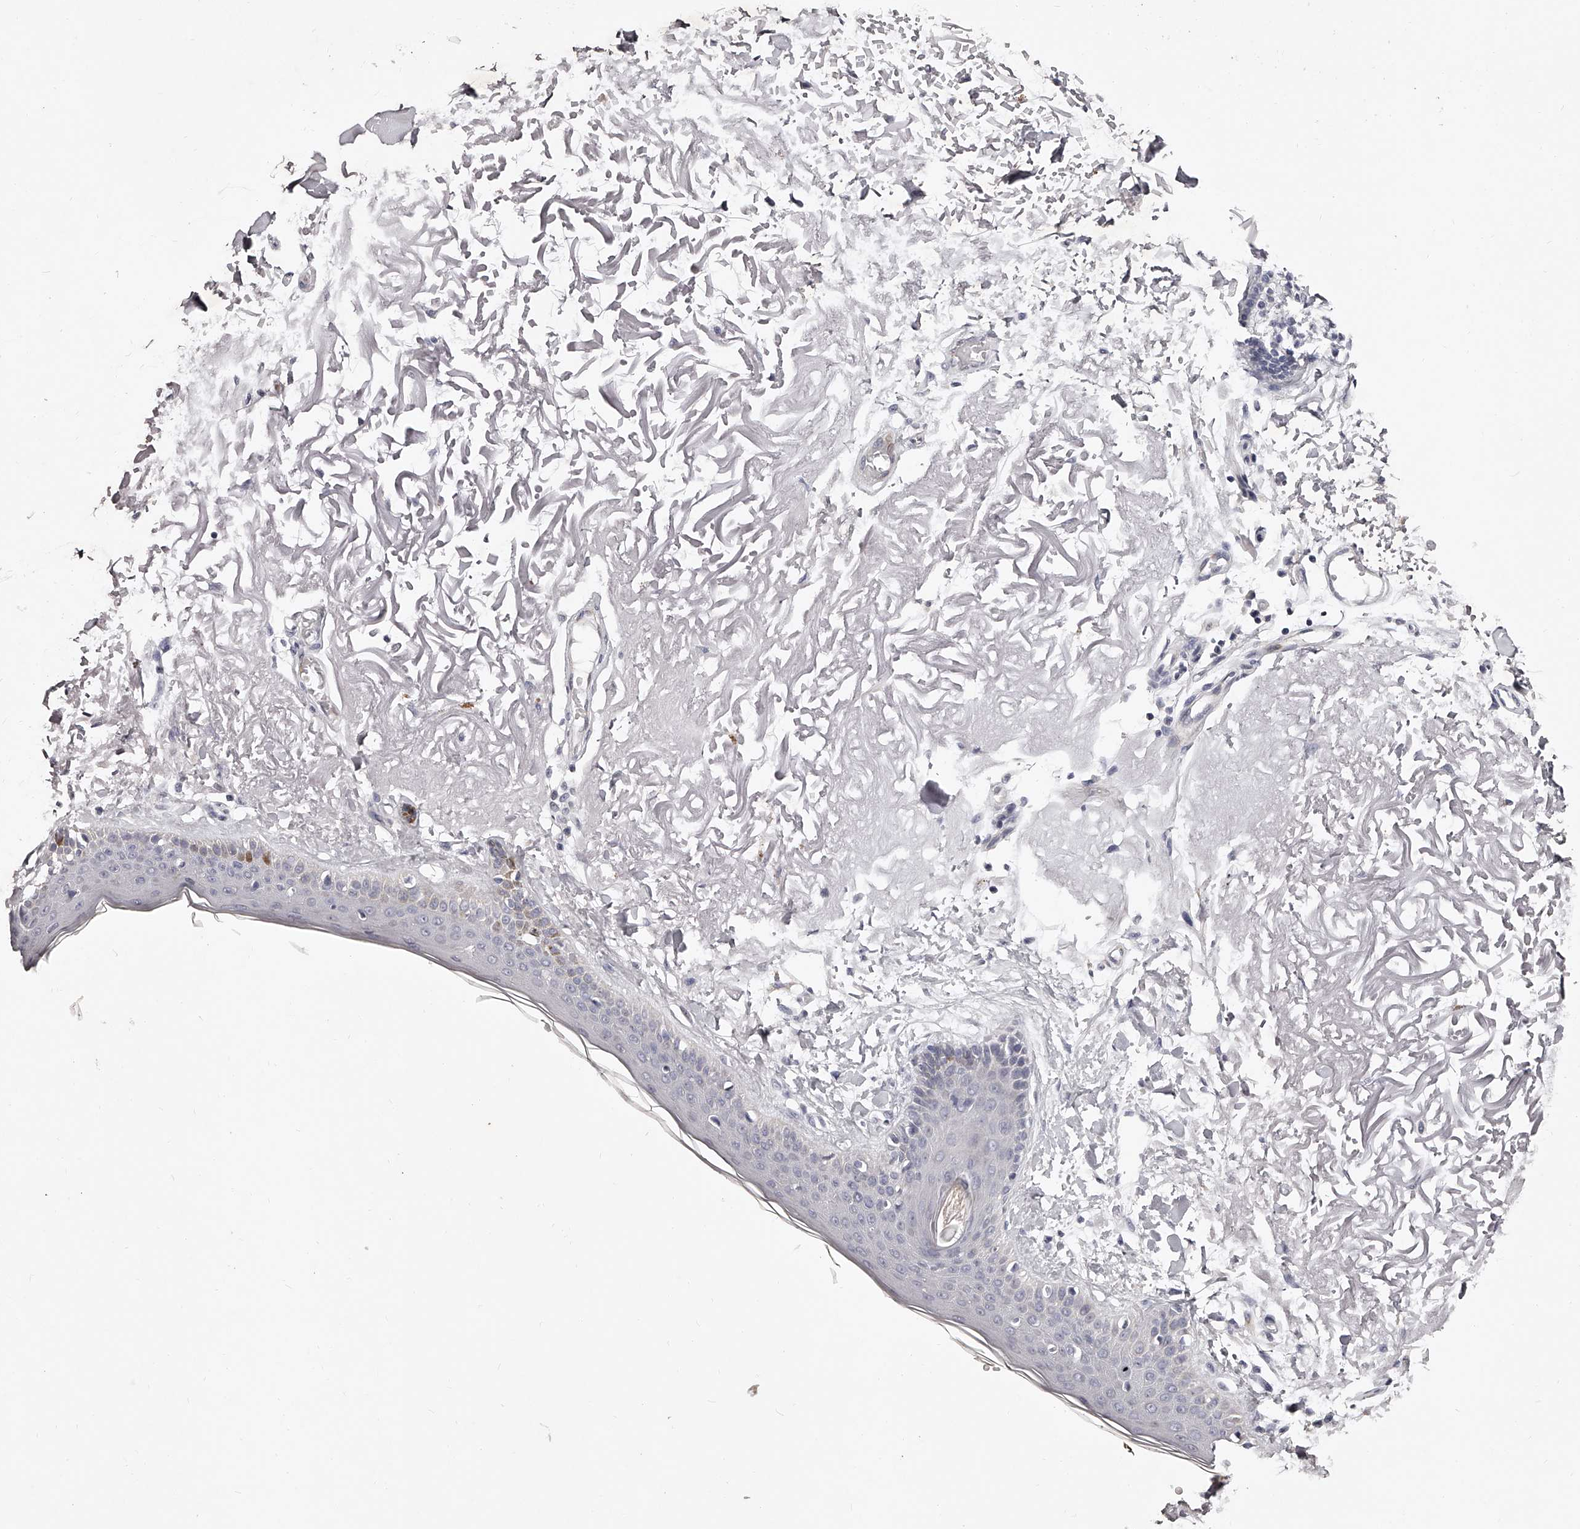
{"staining": {"intensity": "negative", "quantity": "none", "location": "none"}, "tissue": "skin", "cell_type": "Fibroblasts", "image_type": "normal", "snomed": [{"axis": "morphology", "description": "Normal tissue, NOS"}, {"axis": "topography", "description": "Skin"}, {"axis": "topography", "description": "Skeletal muscle"}], "caption": "The IHC micrograph has no significant expression in fibroblasts of skin. The staining is performed using DAB brown chromogen with nuclei counter-stained in using hematoxylin.", "gene": "NT5DC1", "patient": {"sex": "male", "age": 83}}